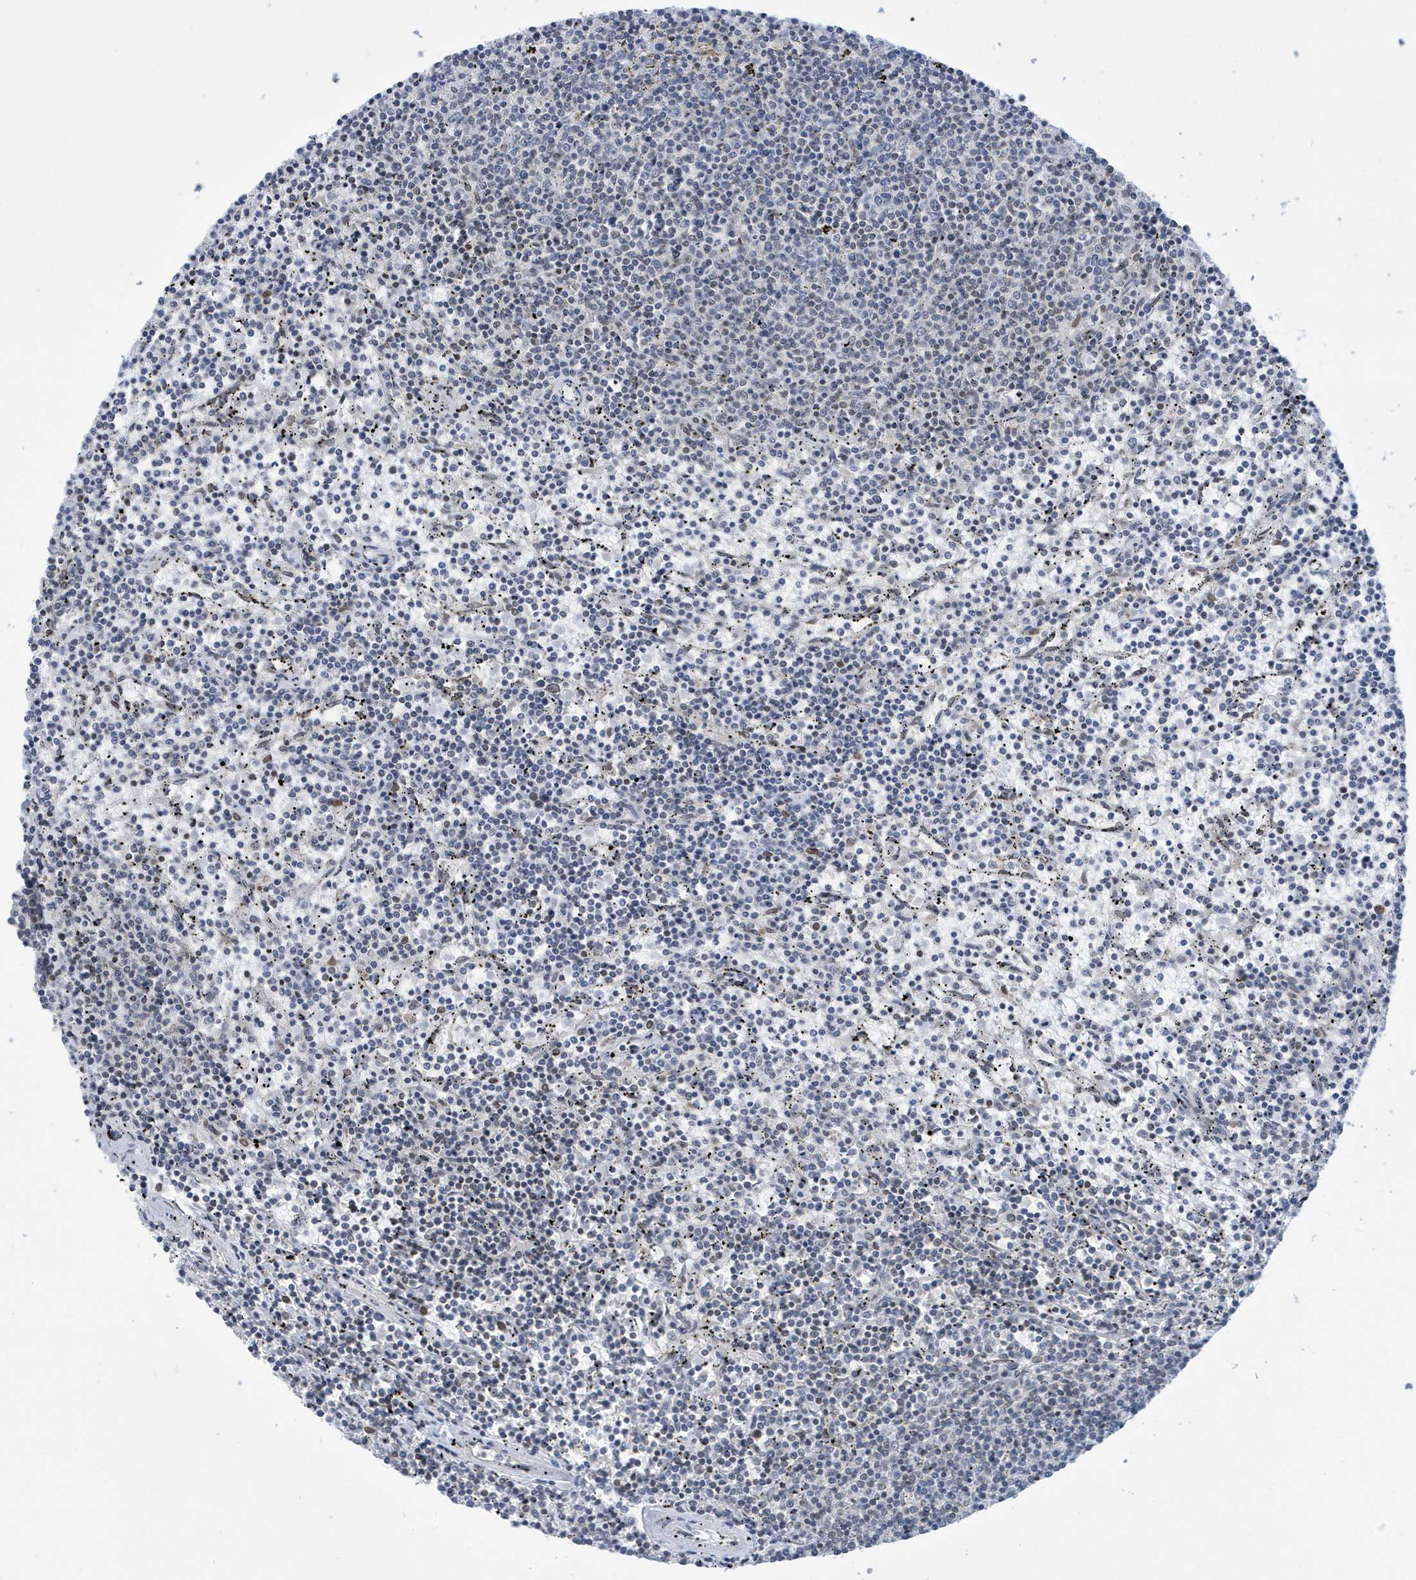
{"staining": {"intensity": "negative", "quantity": "none", "location": "none"}, "tissue": "lymphoma", "cell_type": "Tumor cells", "image_type": "cancer", "snomed": [{"axis": "morphology", "description": "Malignant lymphoma, non-Hodgkin's type, Low grade"}, {"axis": "topography", "description": "Spleen"}], "caption": "This photomicrograph is of lymphoma stained with IHC to label a protein in brown with the nuclei are counter-stained blue. There is no positivity in tumor cells.", "gene": "PCYT1A", "patient": {"sex": "female", "age": 50}}